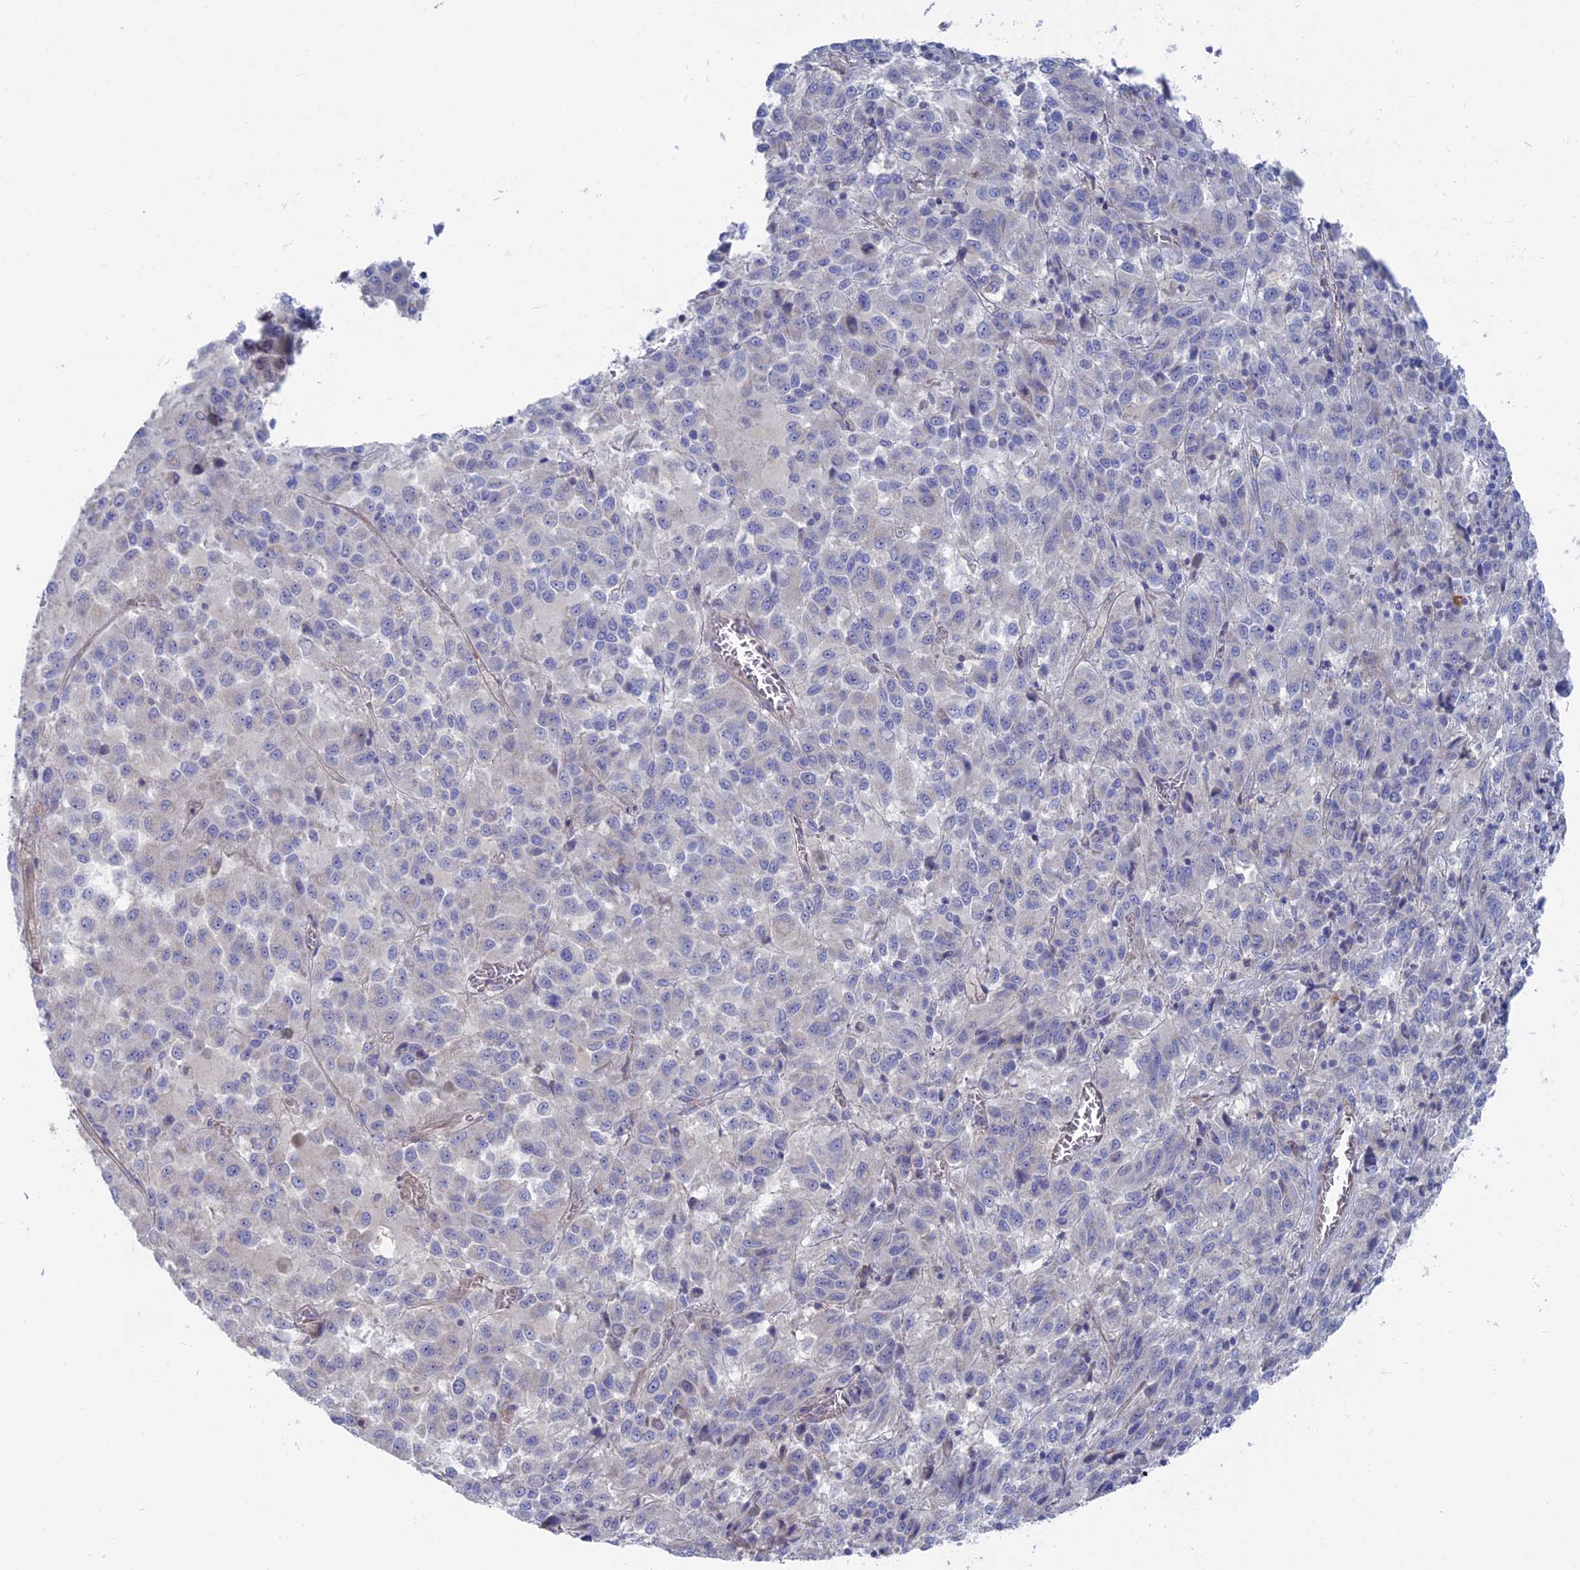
{"staining": {"intensity": "negative", "quantity": "none", "location": "none"}, "tissue": "melanoma", "cell_type": "Tumor cells", "image_type": "cancer", "snomed": [{"axis": "morphology", "description": "Malignant melanoma, Metastatic site"}, {"axis": "topography", "description": "Lung"}], "caption": "Melanoma was stained to show a protein in brown. There is no significant expression in tumor cells.", "gene": "TBC1D30", "patient": {"sex": "male", "age": 64}}